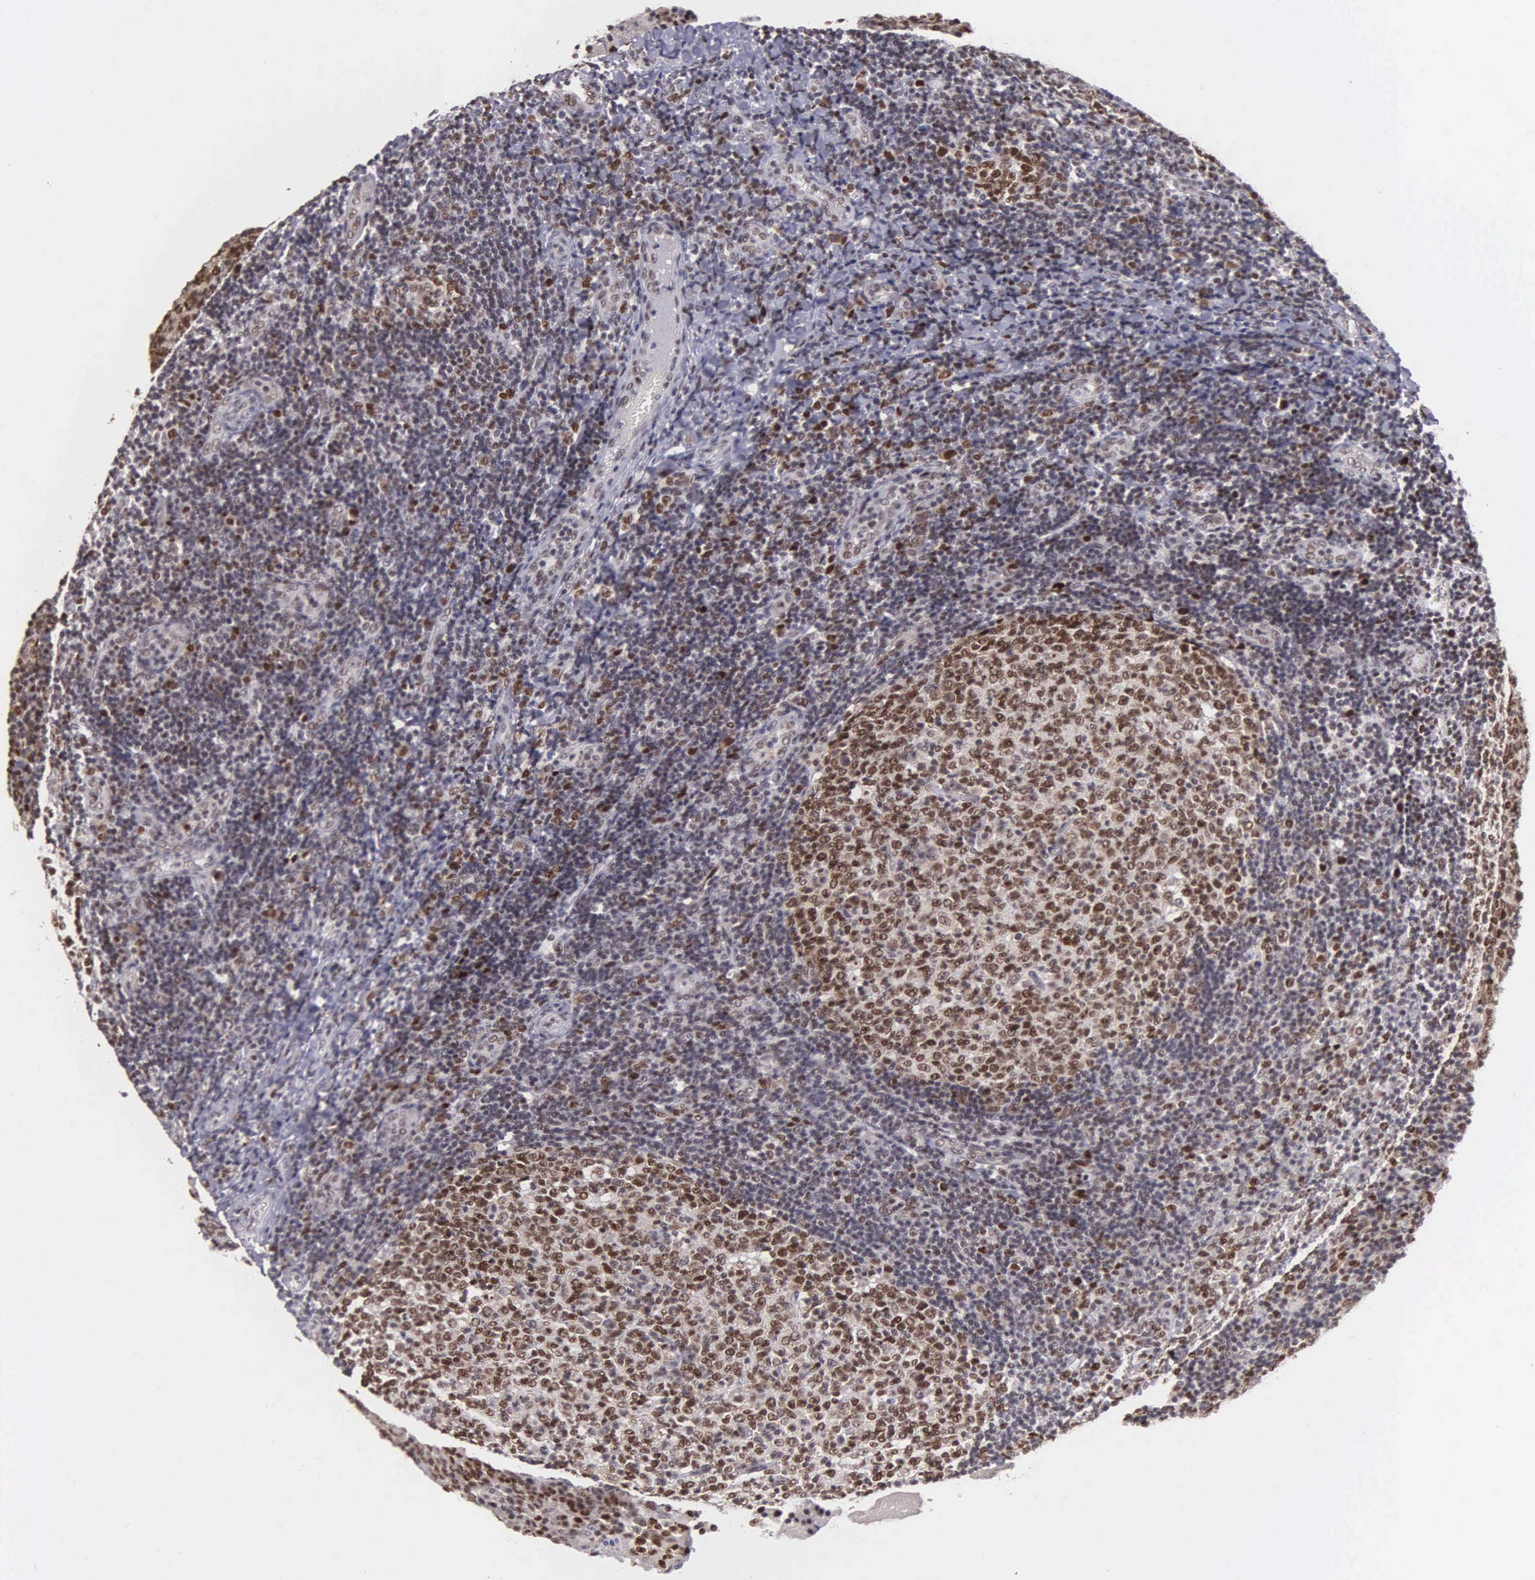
{"staining": {"intensity": "strong", "quantity": ">75%", "location": "nuclear"}, "tissue": "tonsil", "cell_type": "Germinal center cells", "image_type": "normal", "snomed": [{"axis": "morphology", "description": "Normal tissue, NOS"}, {"axis": "topography", "description": "Tonsil"}], "caption": "Immunohistochemistry image of normal tonsil: human tonsil stained using immunohistochemistry (IHC) displays high levels of strong protein expression localized specifically in the nuclear of germinal center cells, appearing as a nuclear brown color.", "gene": "UBR7", "patient": {"sex": "female", "age": 3}}